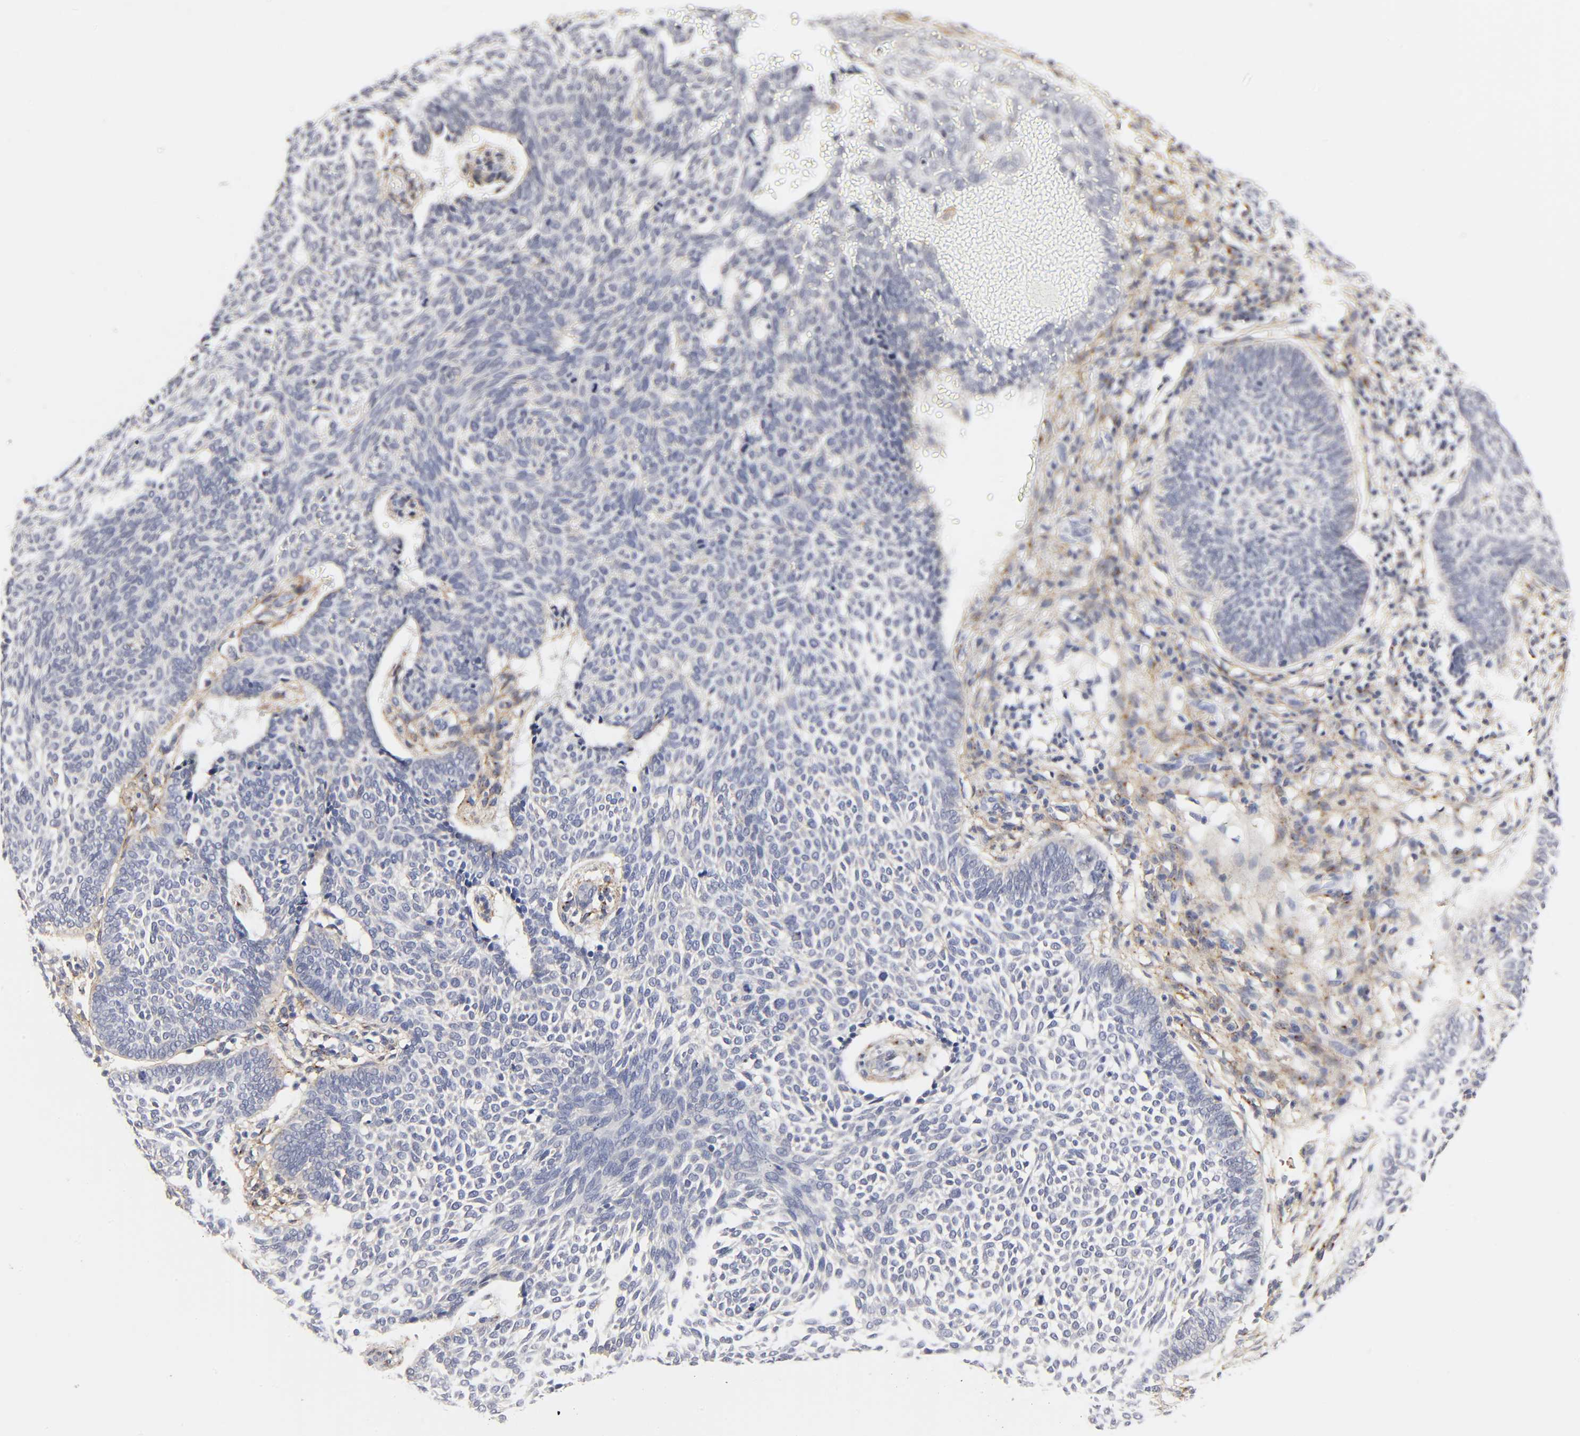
{"staining": {"intensity": "negative", "quantity": "none", "location": "none"}, "tissue": "skin cancer", "cell_type": "Tumor cells", "image_type": "cancer", "snomed": [{"axis": "morphology", "description": "Normal tissue, NOS"}, {"axis": "morphology", "description": "Basal cell carcinoma"}, {"axis": "topography", "description": "Skin"}], "caption": "This micrograph is of skin cancer (basal cell carcinoma) stained with IHC to label a protein in brown with the nuclei are counter-stained blue. There is no positivity in tumor cells.", "gene": "LRP1", "patient": {"sex": "male", "age": 87}}